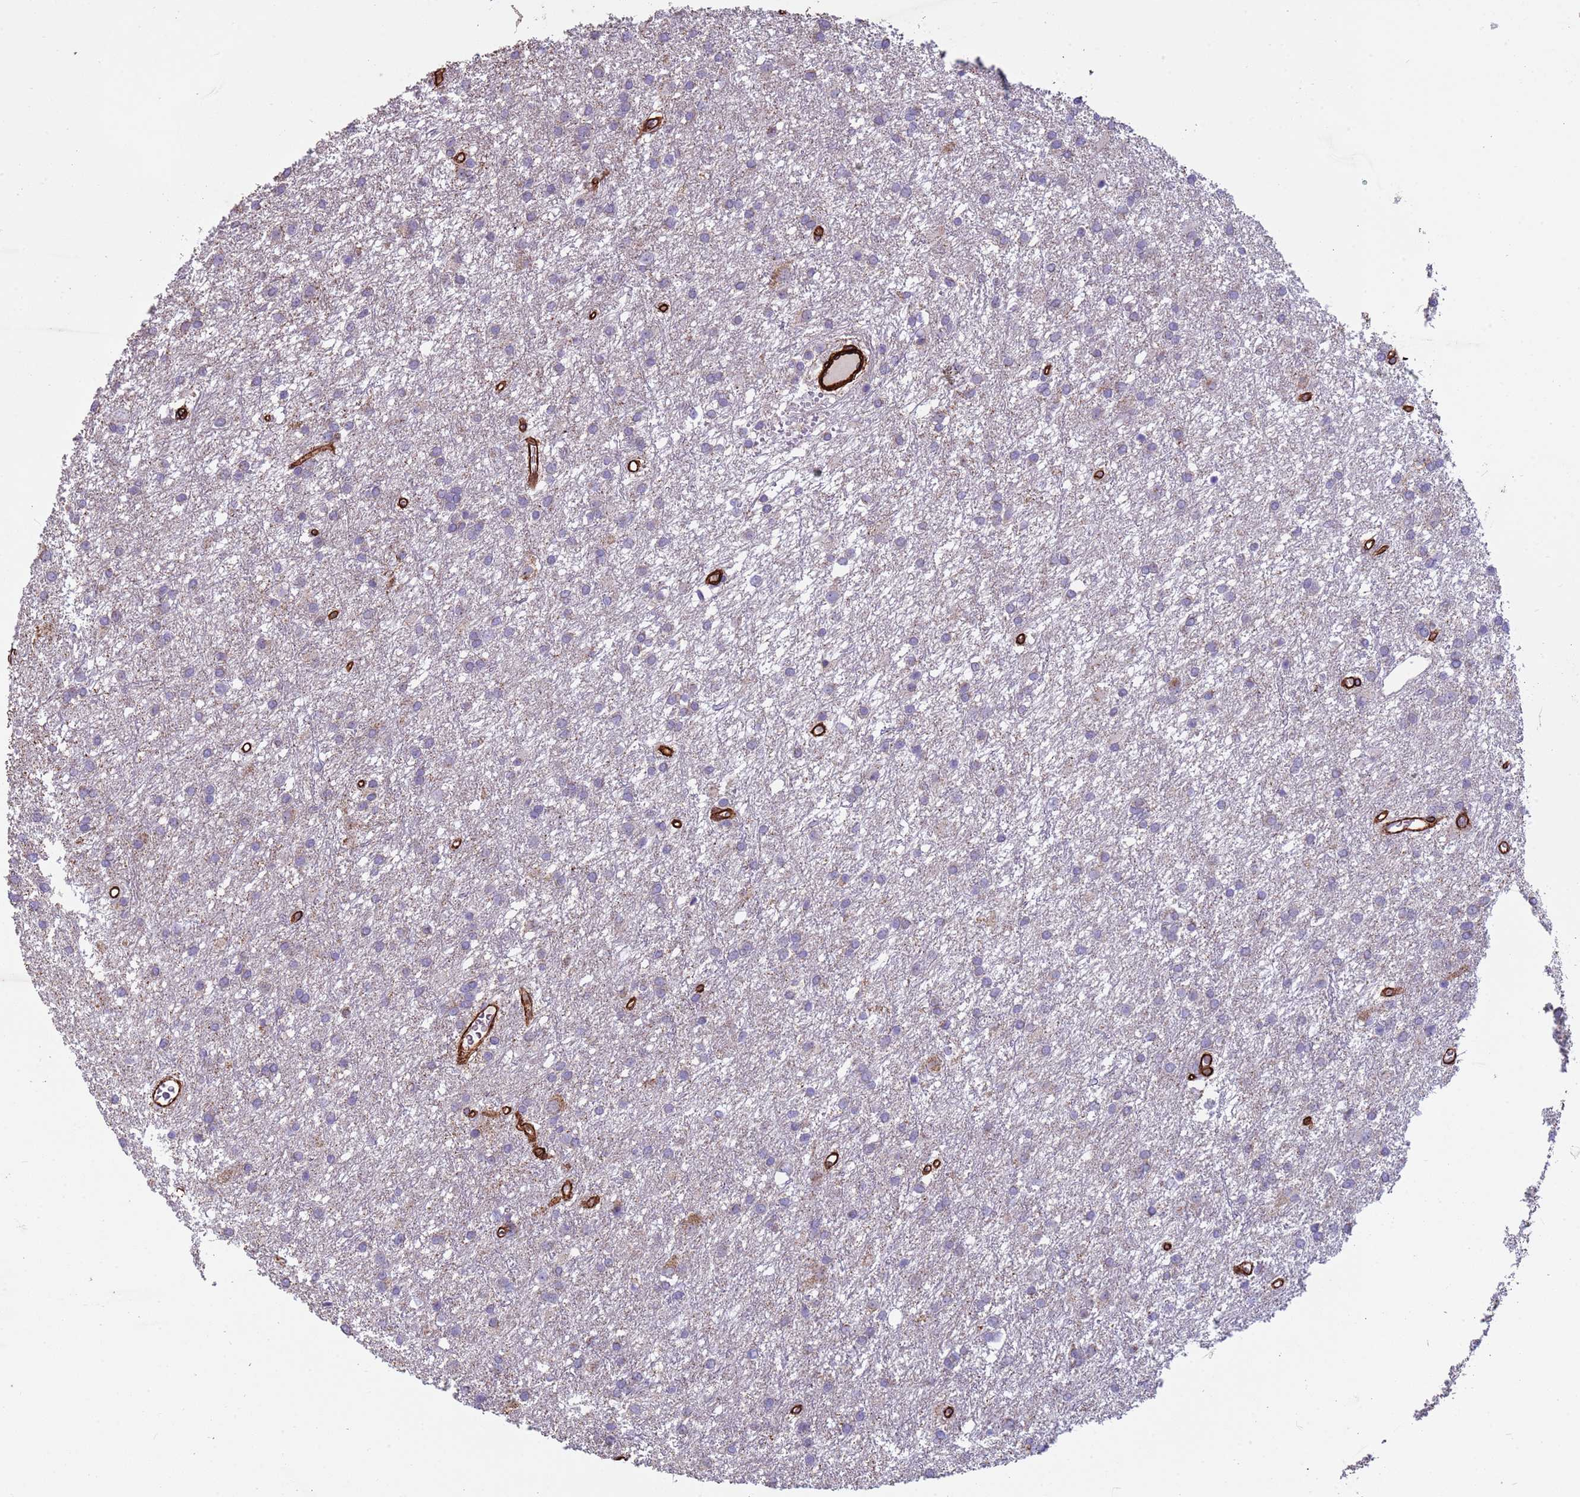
{"staining": {"intensity": "weak", "quantity": "<25%", "location": "cytoplasmic/membranous"}, "tissue": "glioma", "cell_type": "Tumor cells", "image_type": "cancer", "snomed": [{"axis": "morphology", "description": "Glioma, malignant, High grade"}, {"axis": "topography", "description": "Brain"}], "caption": "Tumor cells are negative for brown protein staining in malignant glioma (high-grade).", "gene": "GASK1A", "patient": {"sex": "female", "age": 50}}